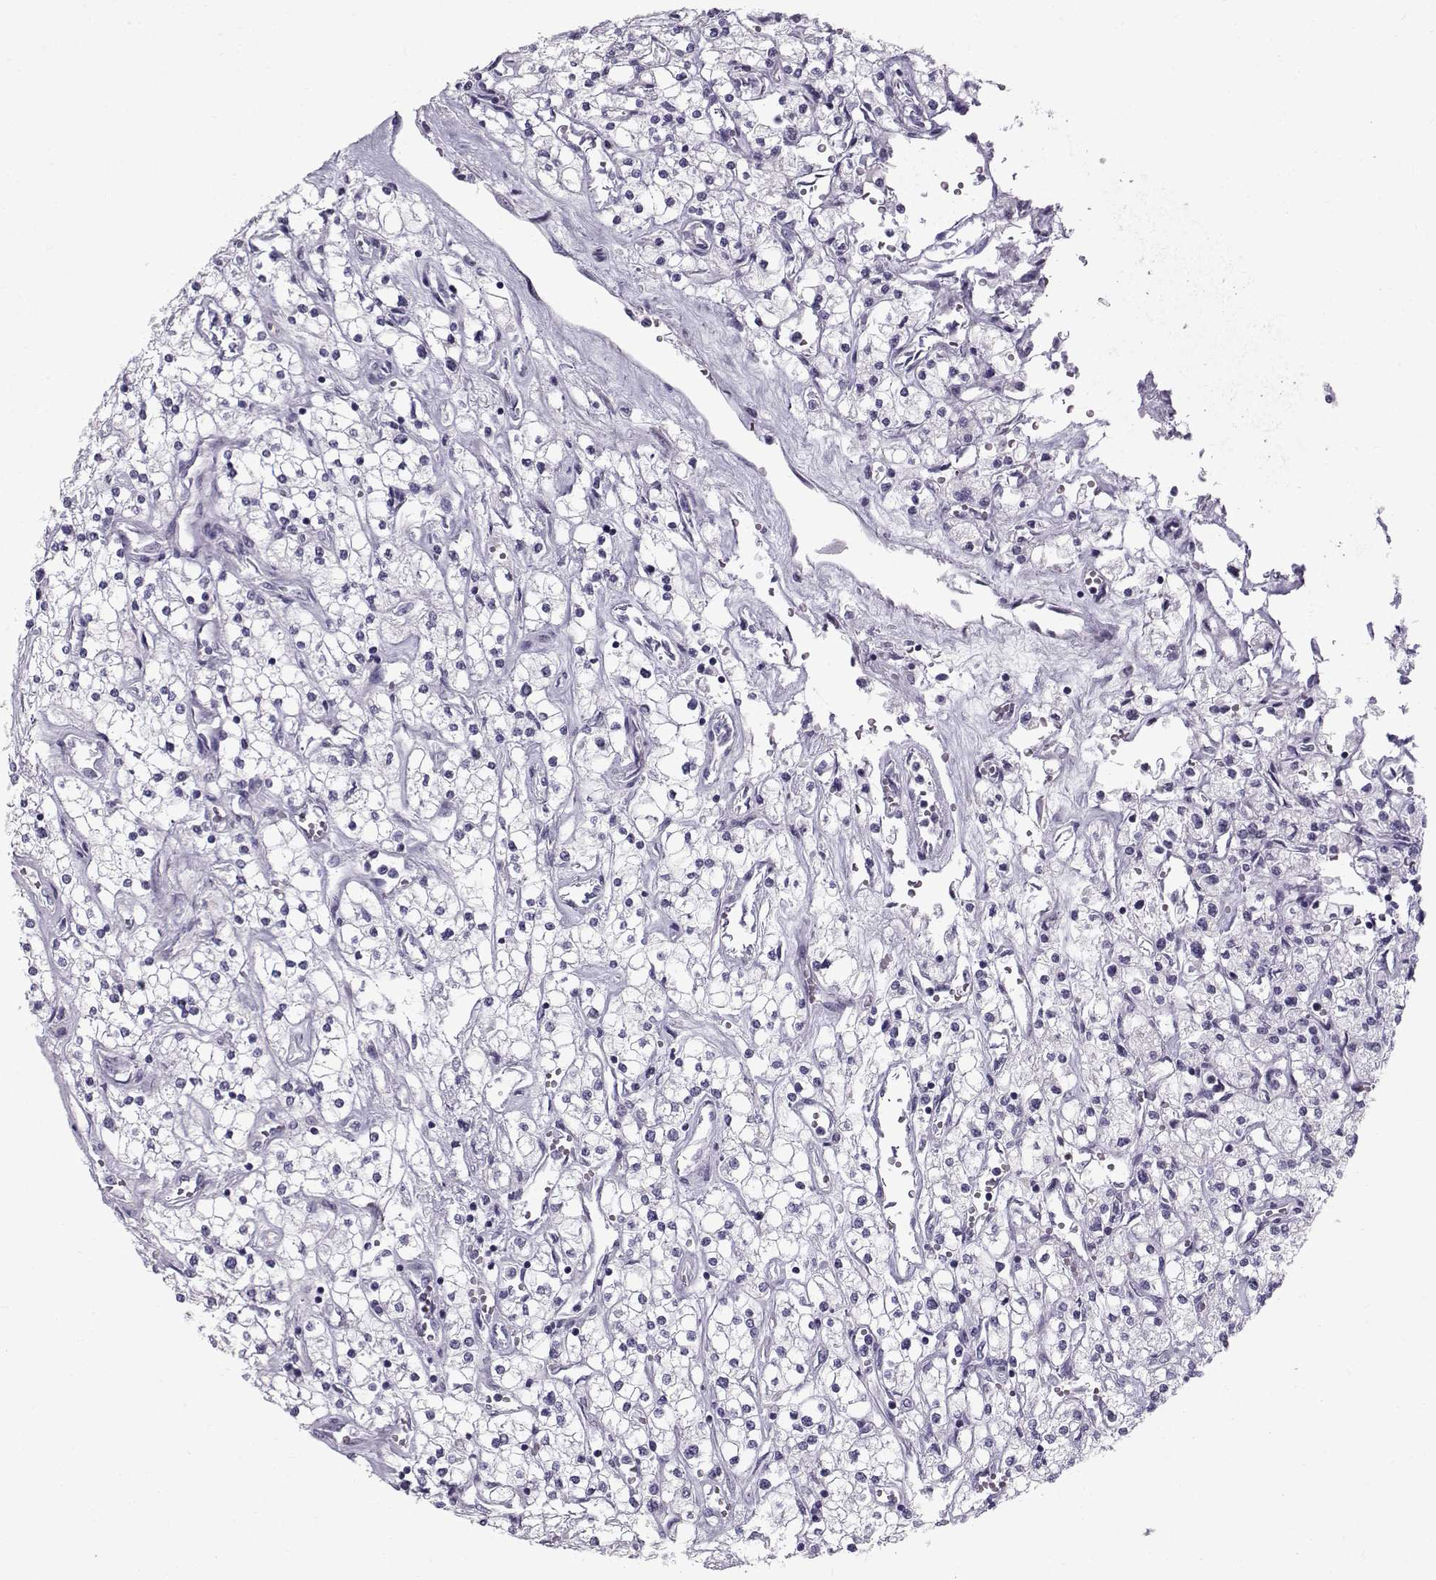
{"staining": {"intensity": "negative", "quantity": "none", "location": "none"}, "tissue": "renal cancer", "cell_type": "Tumor cells", "image_type": "cancer", "snomed": [{"axis": "morphology", "description": "Adenocarcinoma, NOS"}, {"axis": "topography", "description": "Kidney"}], "caption": "Image shows no significant protein staining in tumor cells of renal adenocarcinoma.", "gene": "DMRT3", "patient": {"sex": "male", "age": 80}}